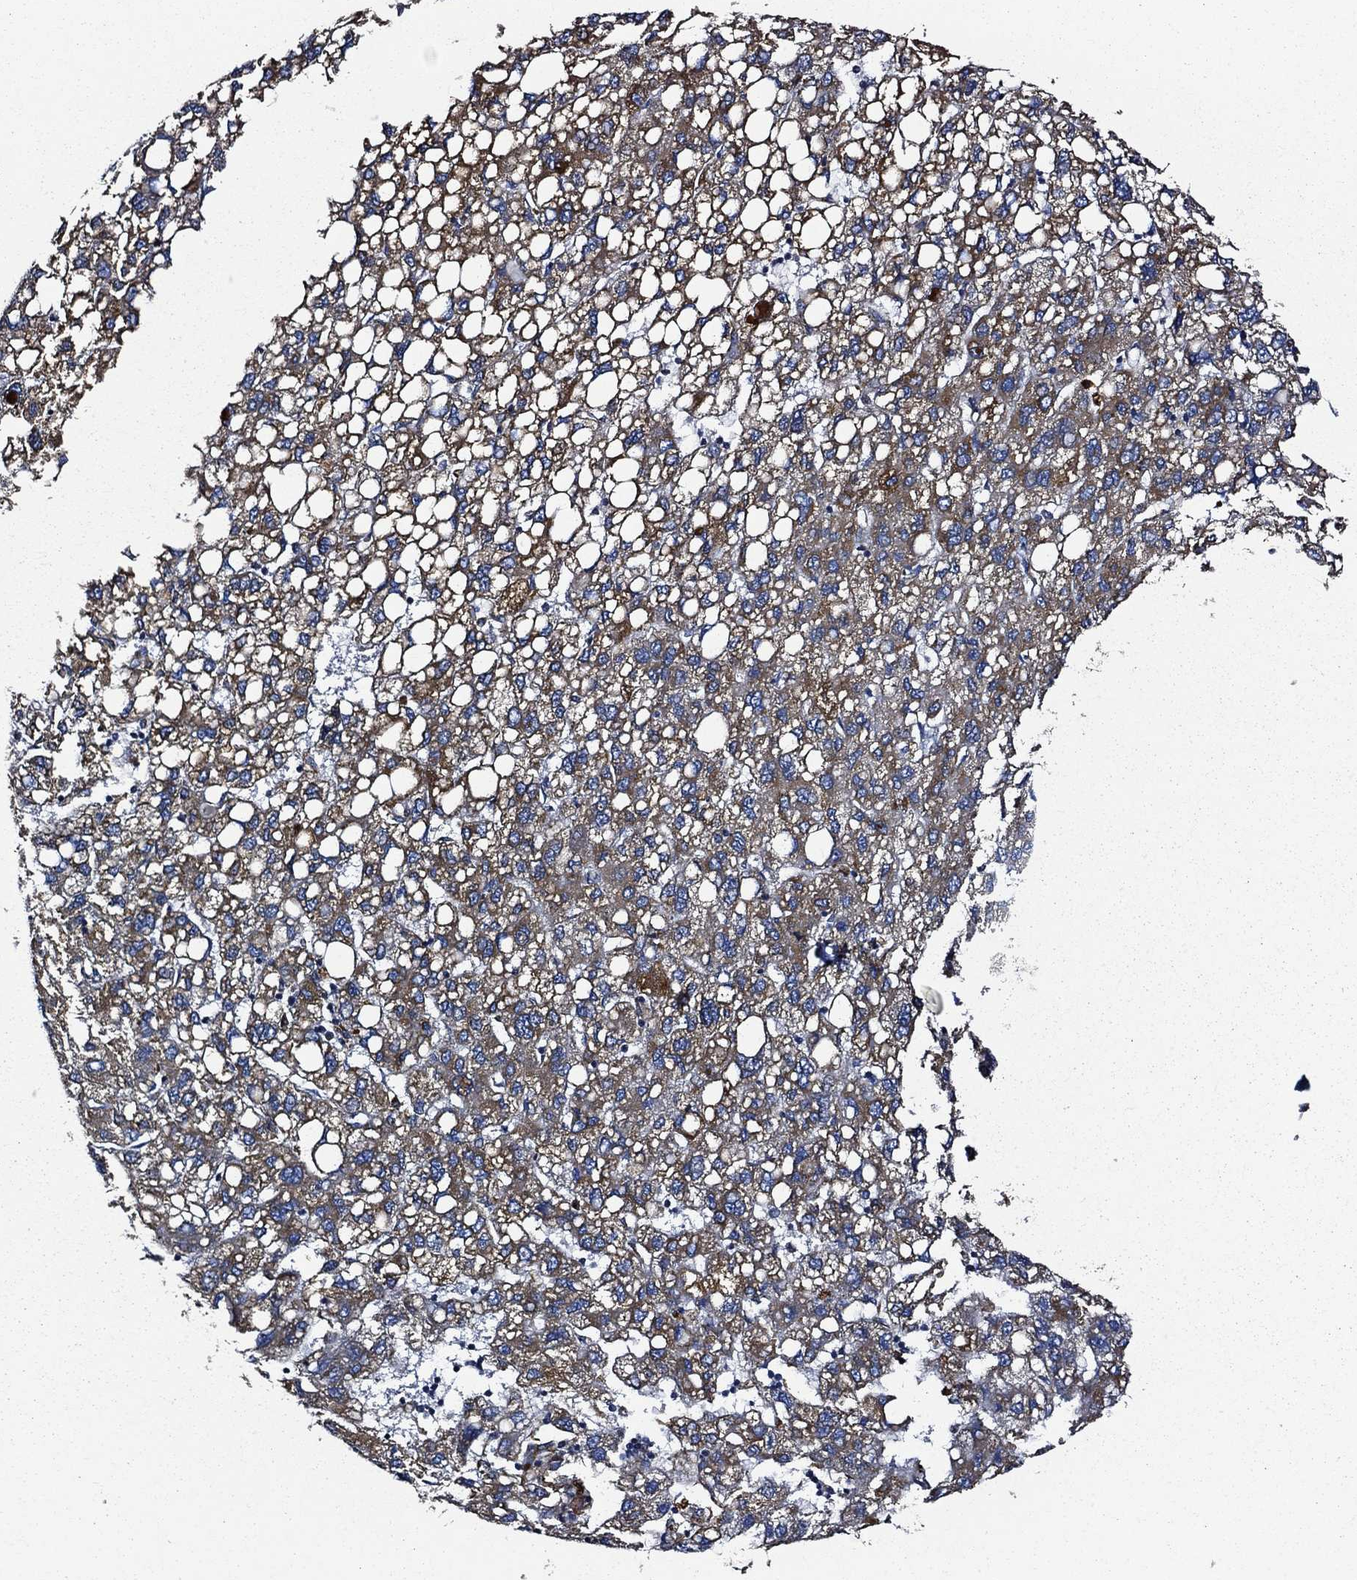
{"staining": {"intensity": "moderate", "quantity": ">75%", "location": "cytoplasmic/membranous"}, "tissue": "liver cancer", "cell_type": "Tumor cells", "image_type": "cancer", "snomed": [{"axis": "morphology", "description": "Carcinoma, Hepatocellular, NOS"}, {"axis": "topography", "description": "Liver"}], "caption": "An immunohistochemistry (IHC) image of tumor tissue is shown. Protein staining in brown labels moderate cytoplasmic/membranous positivity in liver cancer (hepatocellular carcinoma) within tumor cells.", "gene": "PRDX4", "patient": {"sex": "female", "age": 82}}